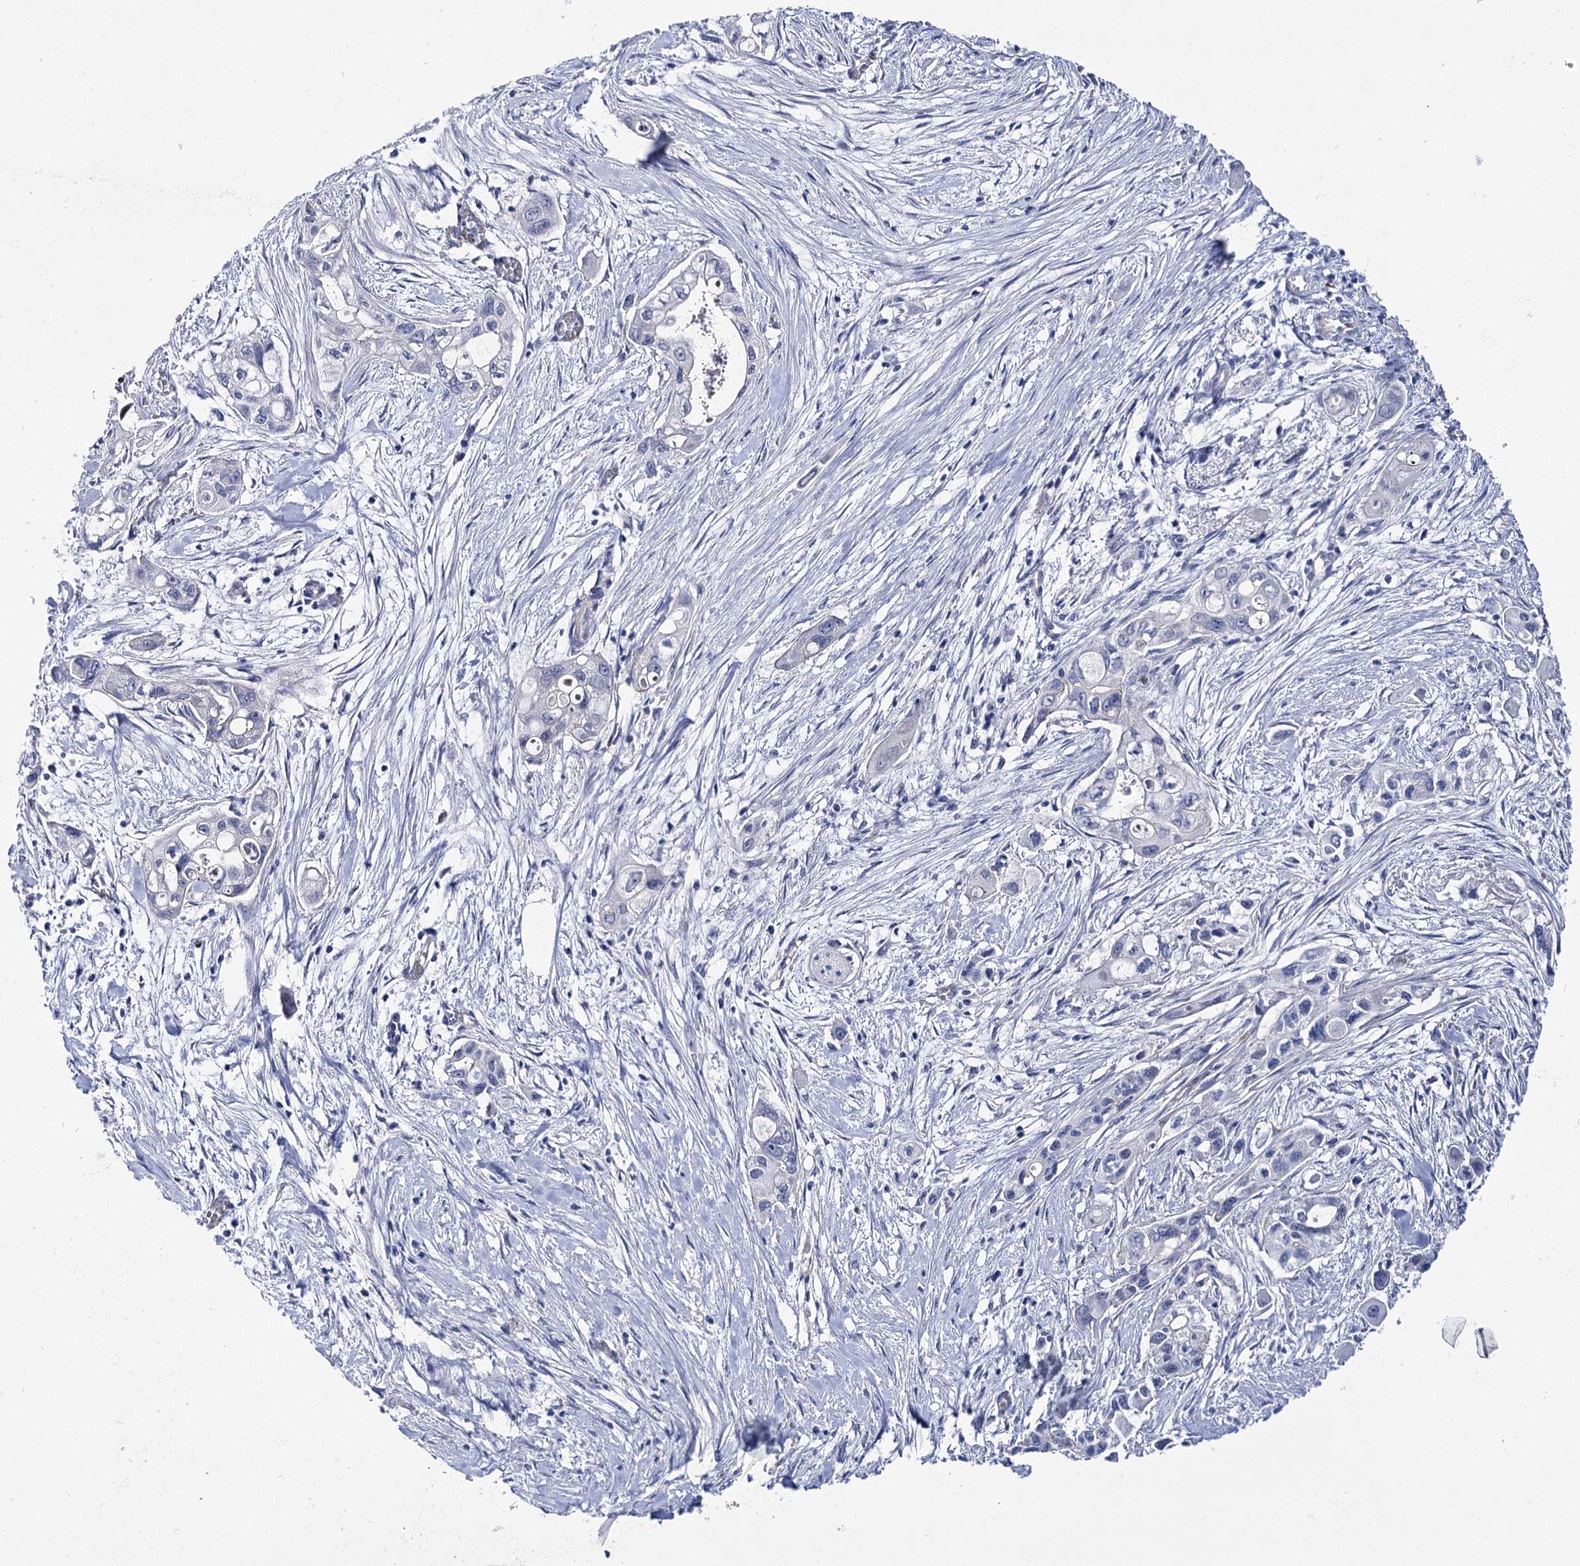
{"staining": {"intensity": "negative", "quantity": "none", "location": "none"}, "tissue": "pancreatic cancer", "cell_type": "Tumor cells", "image_type": "cancer", "snomed": [{"axis": "morphology", "description": "Adenocarcinoma, NOS"}, {"axis": "topography", "description": "Pancreas"}], "caption": "This photomicrograph is of pancreatic cancer stained with IHC to label a protein in brown with the nuclei are counter-stained blue. There is no expression in tumor cells.", "gene": "NRAP", "patient": {"sex": "male", "age": 75}}